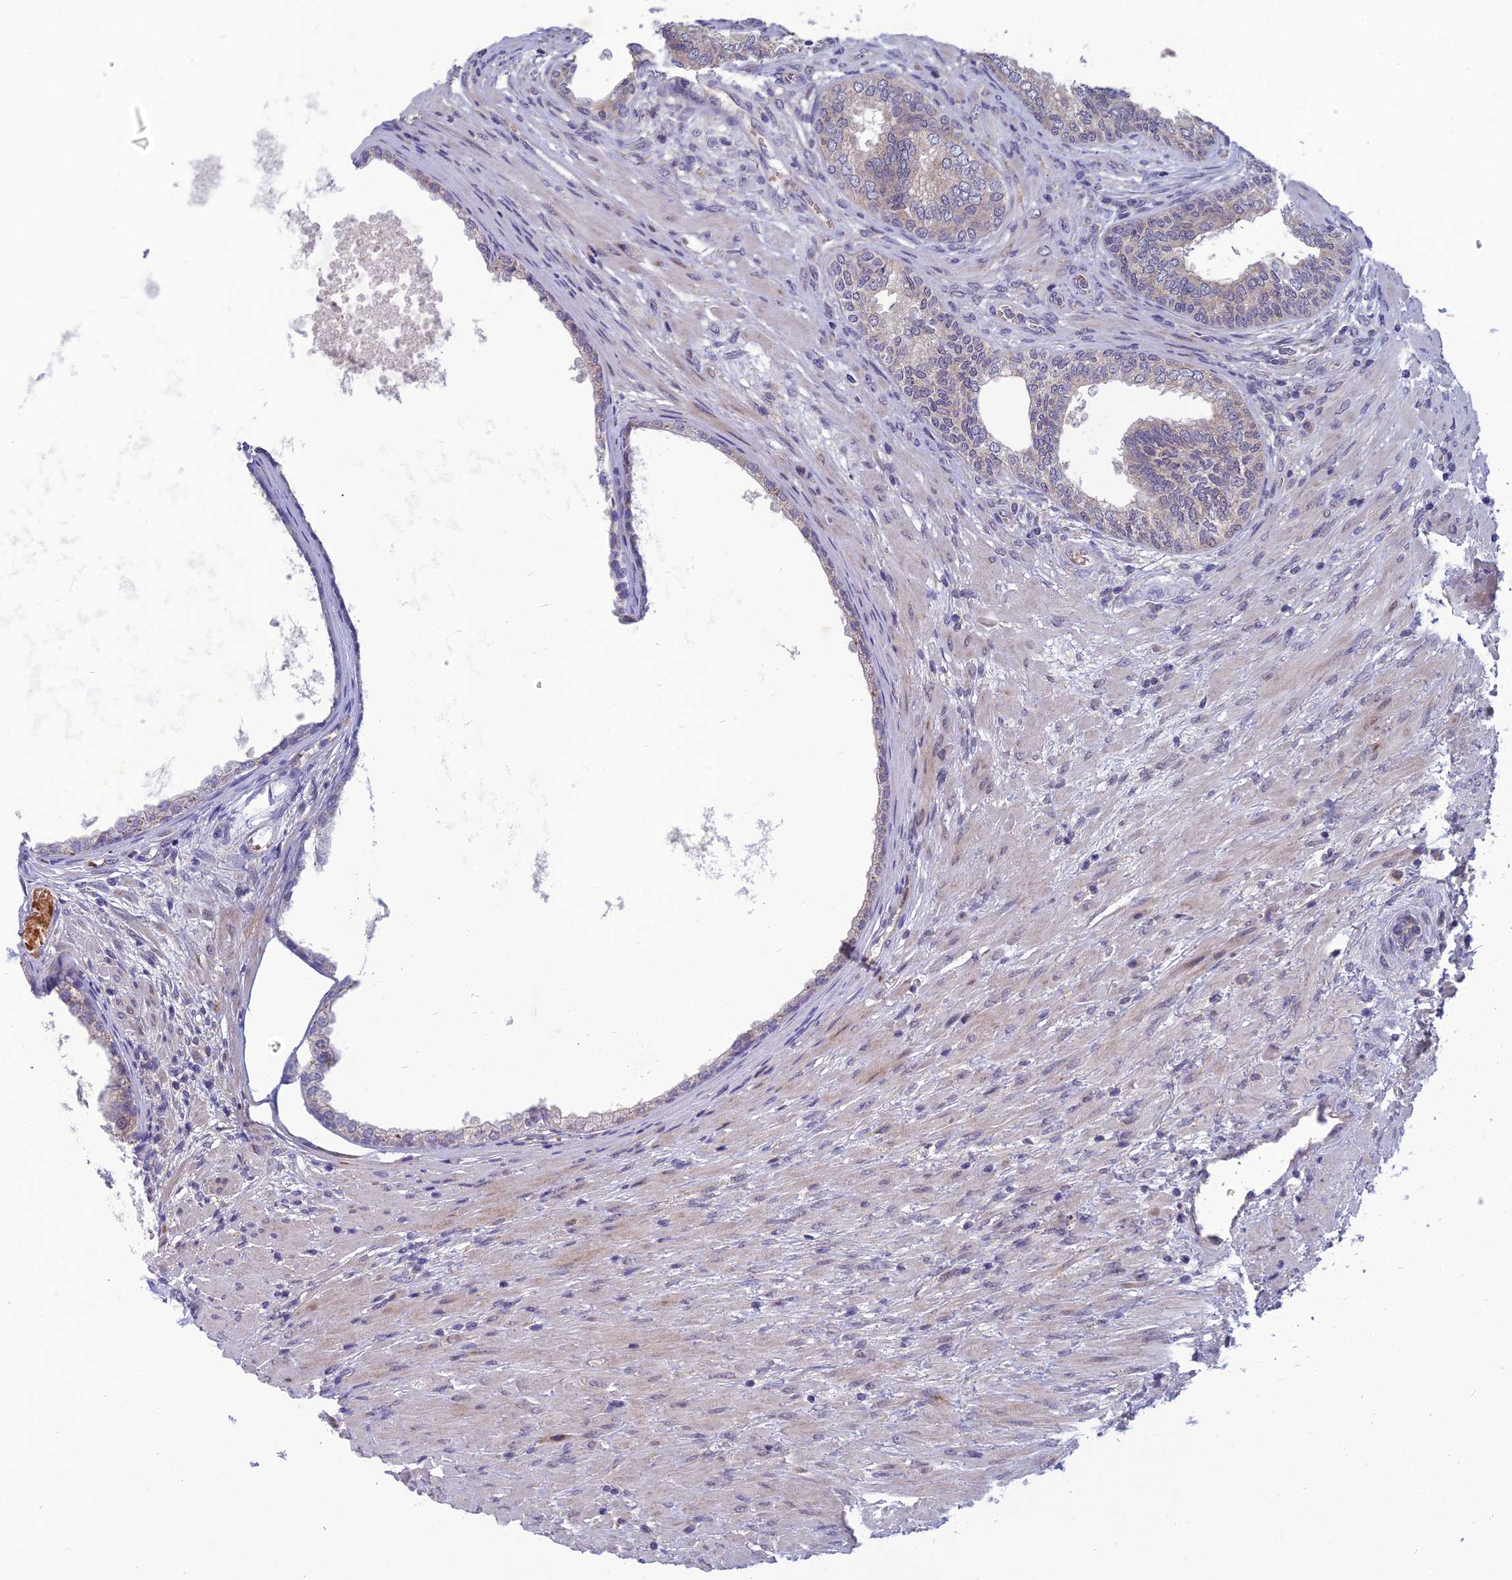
{"staining": {"intensity": "weak", "quantity": "25%-75%", "location": "cytoplasmic/membranous"}, "tissue": "prostate", "cell_type": "Glandular cells", "image_type": "normal", "snomed": [{"axis": "morphology", "description": "Normal tissue, NOS"}, {"axis": "topography", "description": "Prostate"}], "caption": "This micrograph reveals immunohistochemistry staining of unremarkable human prostate, with low weak cytoplasmic/membranous staining in about 25%-75% of glandular cells.", "gene": "GIPC1", "patient": {"sex": "male", "age": 76}}